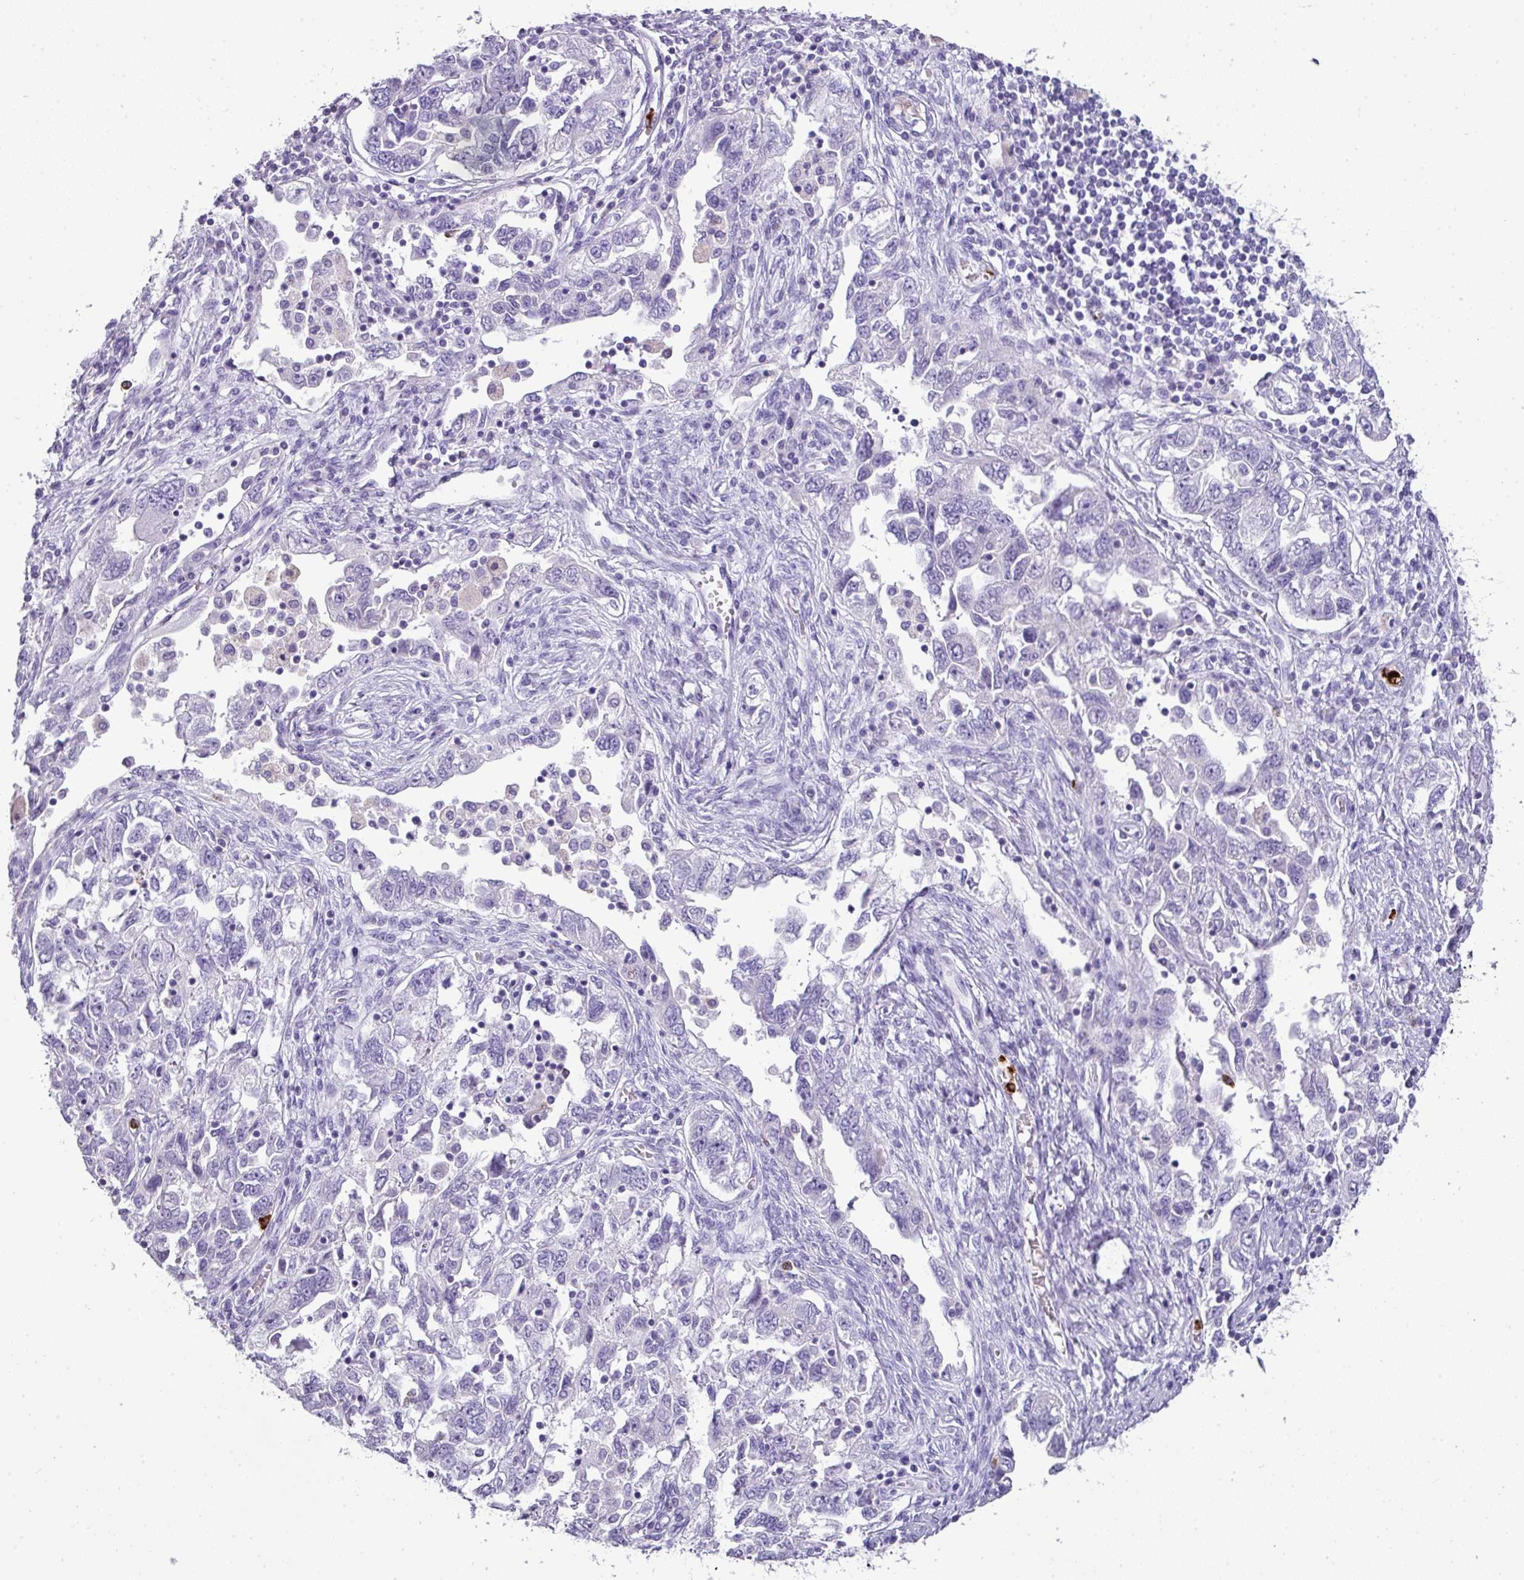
{"staining": {"intensity": "negative", "quantity": "none", "location": "none"}, "tissue": "ovarian cancer", "cell_type": "Tumor cells", "image_type": "cancer", "snomed": [{"axis": "morphology", "description": "Carcinoma, NOS"}, {"axis": "morphology", "description": "Cystadenocarcinoma, serous, NOS"}, {"axis": "topography", "description": "Ovary"}], "caption": "This is a image of immunohistochemistry staining of ovarian cancer, which shows no staining in tumor cells.", "gene": "CTSG", "patient": {"sex": "female", "age": 69}}